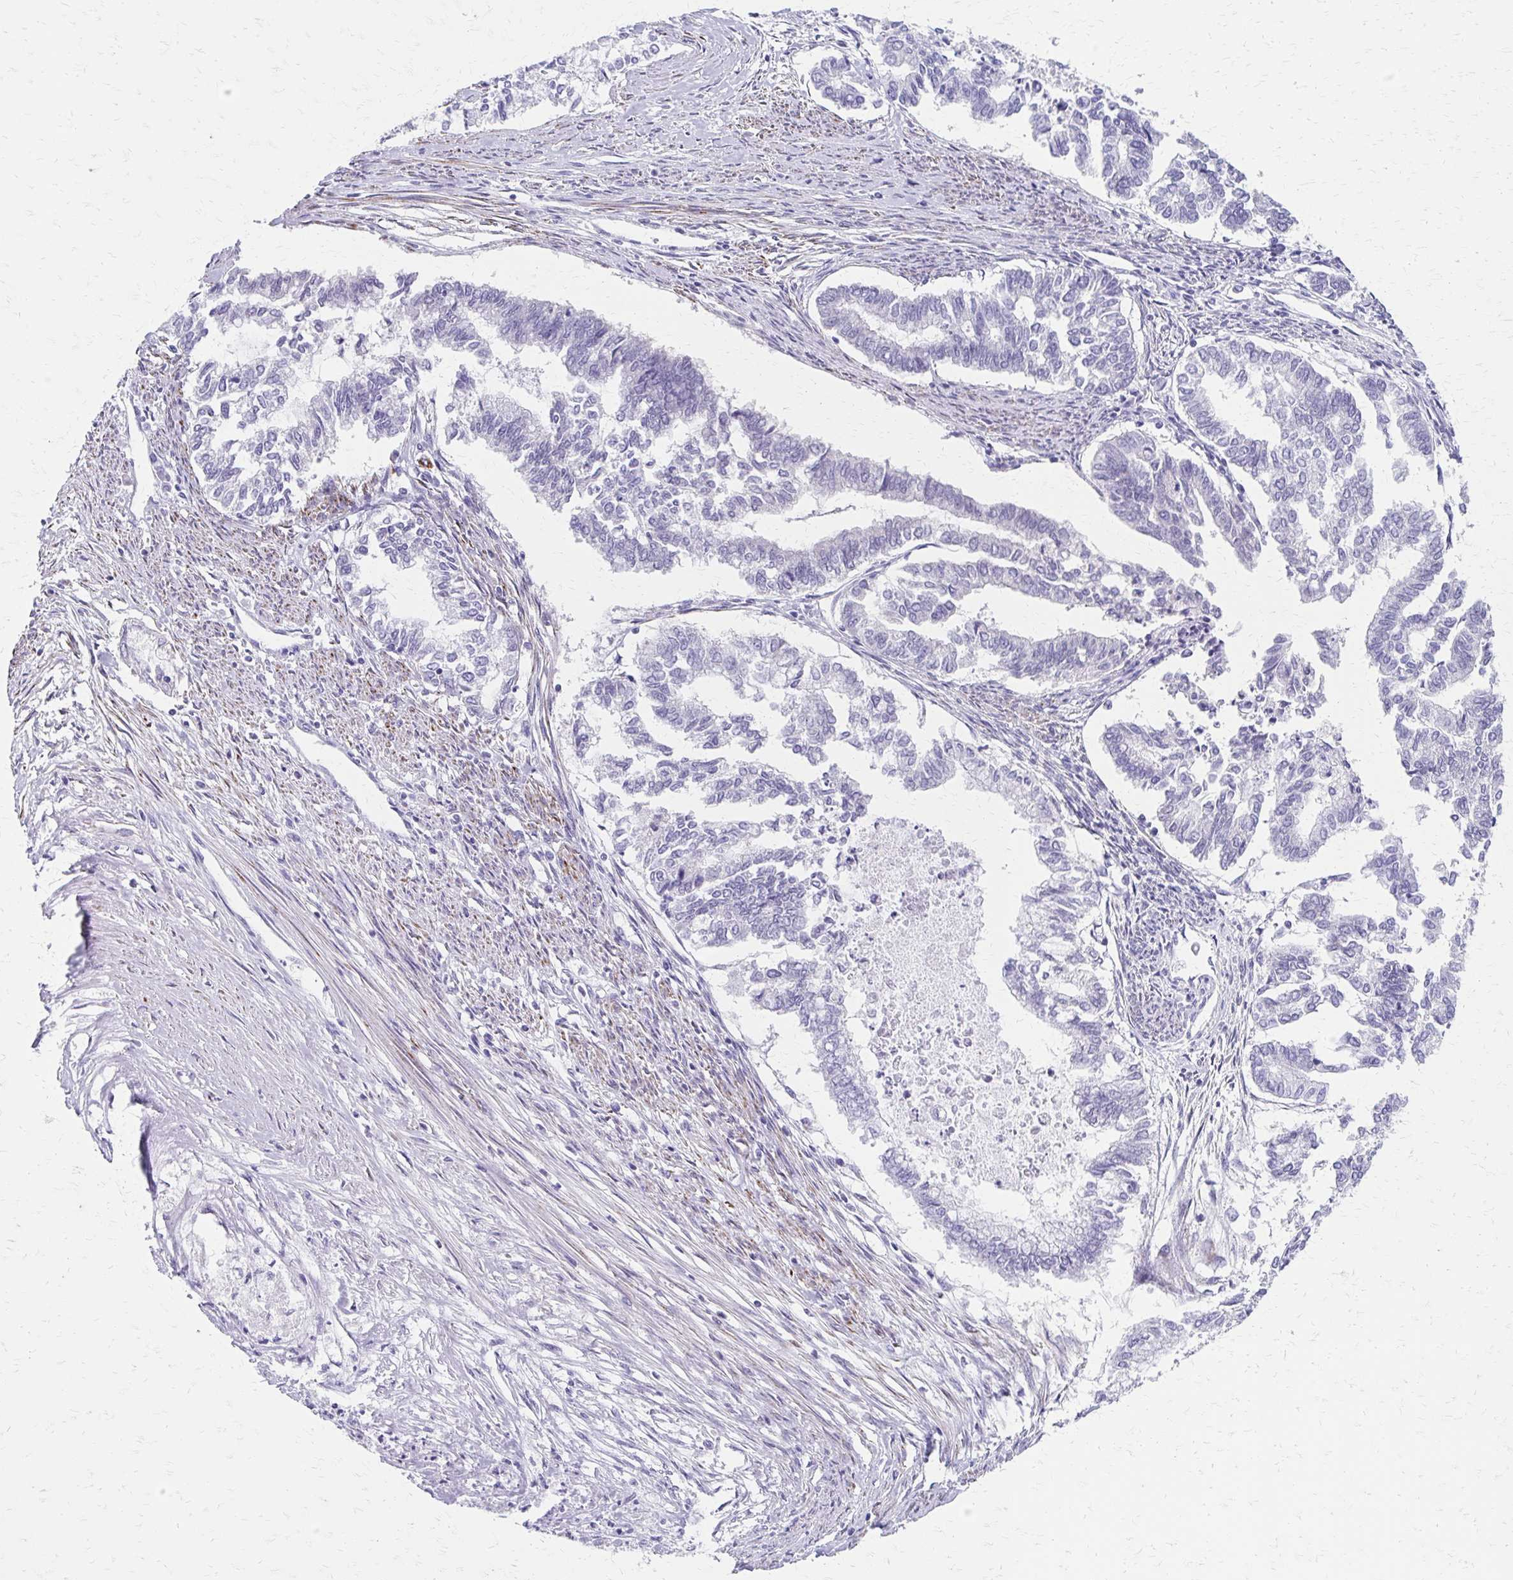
{"staining": {"intensity": "negative", "quantity": "none", "location": "none"}, "tissue": "endometrial cancer", "cell_type": "Tumor cells", "image_type": "cancer", "snomed": [{"axis": "morphology", "description": "Adenocarcinoma, NOS"}, {"axis": "topography", "description": "Endometrium"}], "caption": "An IHC micrograph of adenocarcinoma (endometrial) is shown. There is no staining in tumor cells of adenocarcinoma (endometrial).", "gene": "ZSCAN5B", "patient": {"sex": "female", "age": 79}}